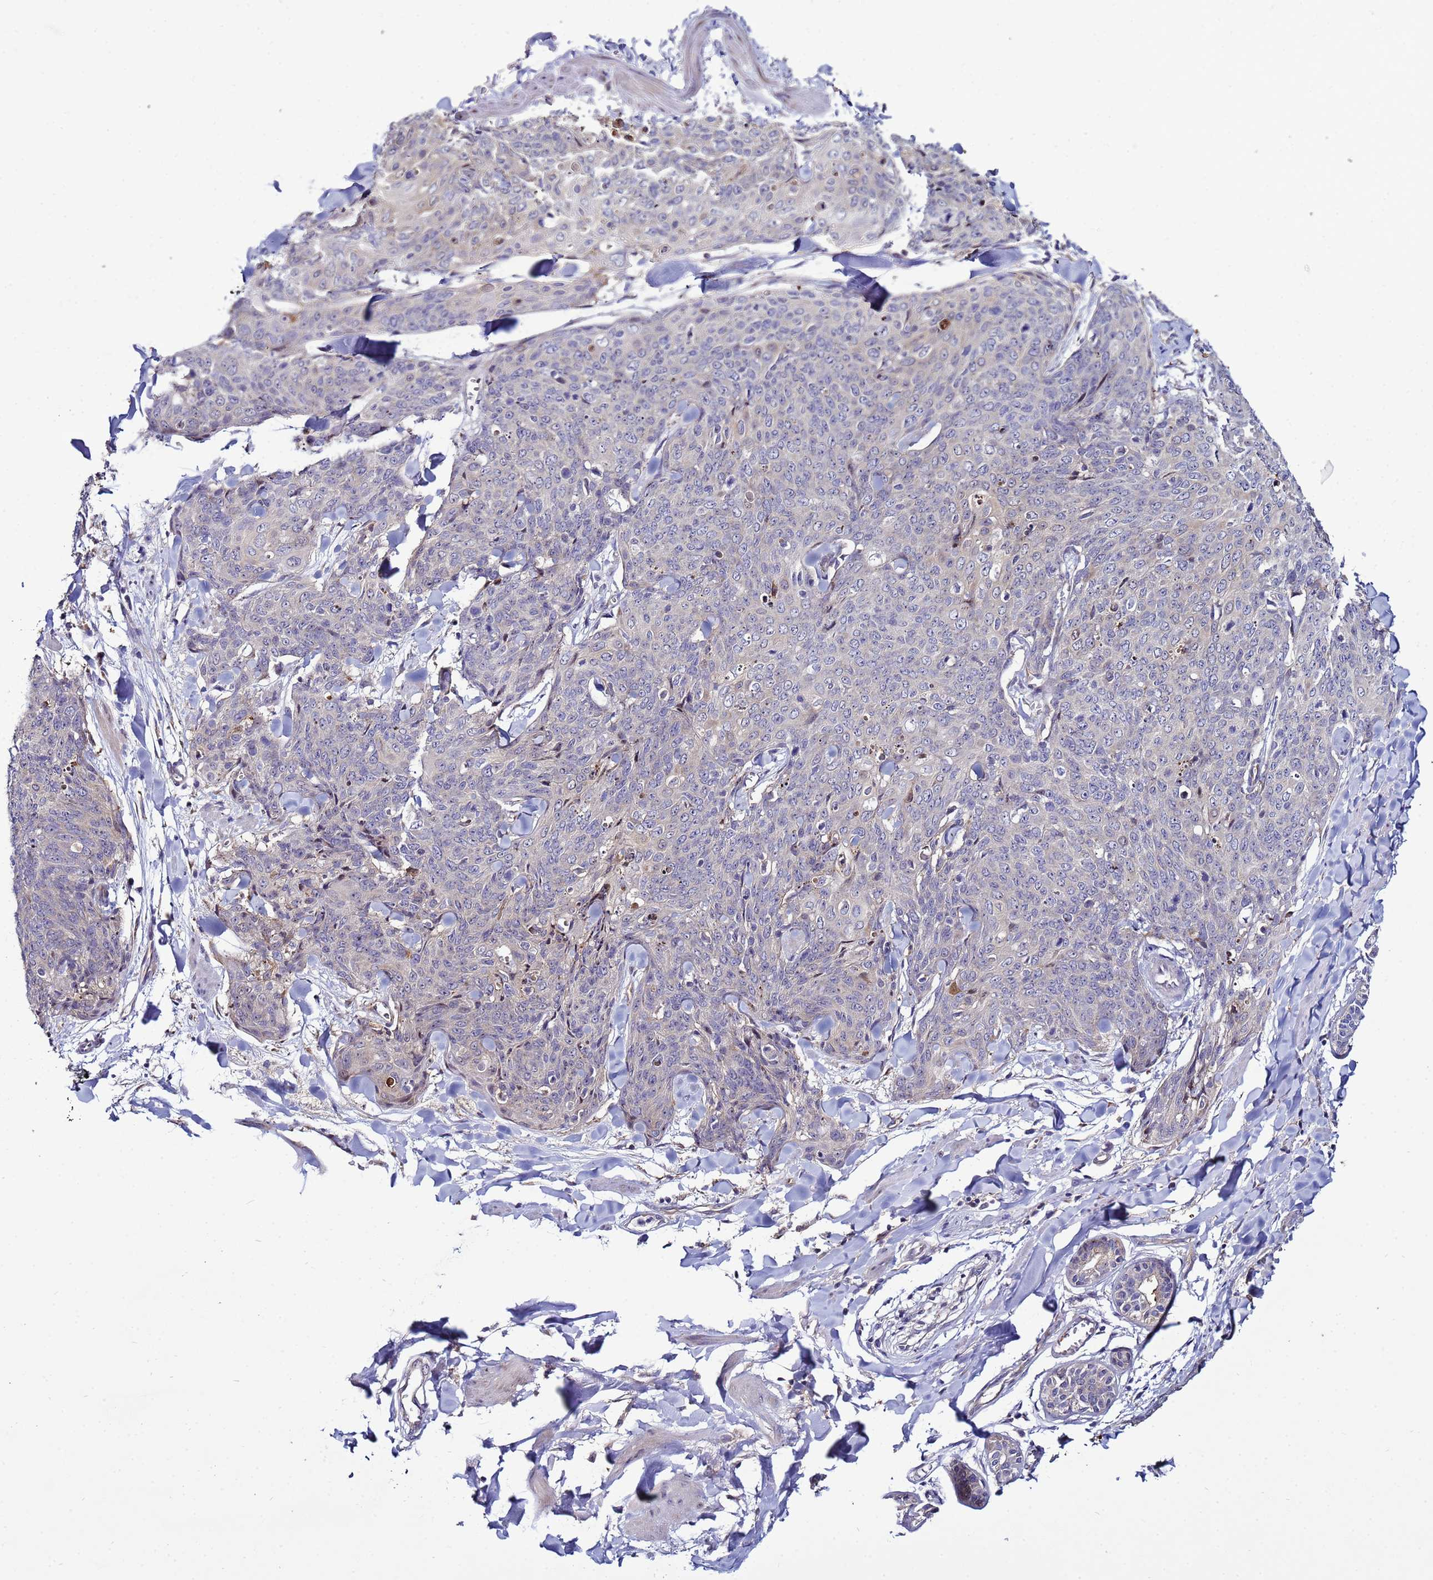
{"staining": {"intensity": "negative", "quantity": "none", "location": "none"}, "tissue": "skin cancer", "cell_type": "Tumor cells", "image_type": "cancer", "snomed": [{"axis": "morphology", "description": "Squamous cell carcinoma, NOS"}, {"axis": "topography", "description": "Skin"}, {"axis": "topography", "description": "Vulva"}], "caption": "A high-resolution photomicrograph shows IHC staining of skin squamous cell carcinoma, which shows no significant positivity in tumor cells.", "gene": "NOL8", "patient": {"sex": "female", "age": 85}}